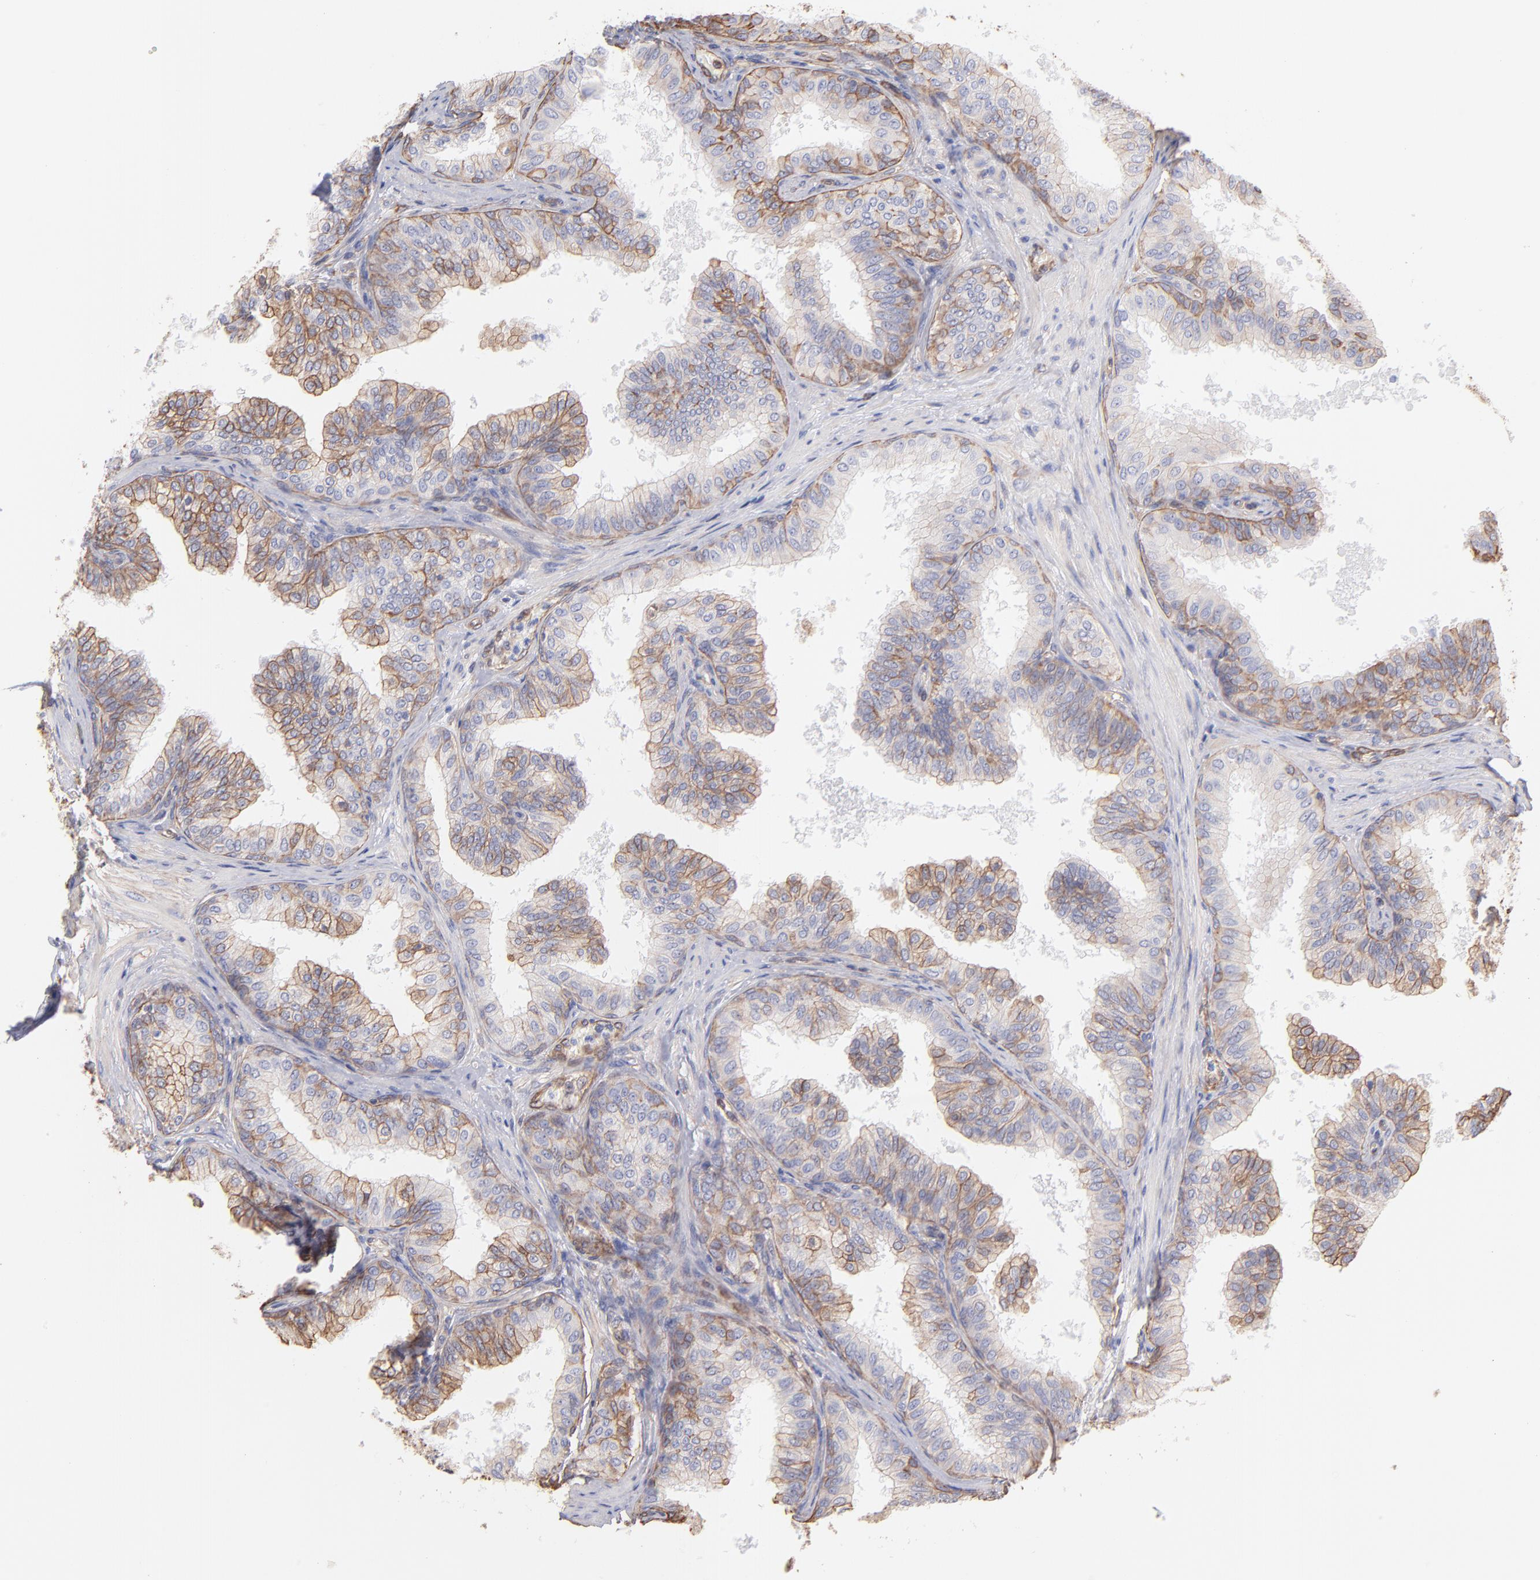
{"staining": {"intensity": "weak", "quantity": ">75%", "location": "cytoplasmic/membranous"}, "tissue": "prostate", "cell_type": "Glandular cells", "image_type": "normal", "snomed": [{"axis": "morphology", "description": "Normal tissue, NOS"}, {"axis": "topography", "description": "Prostate"}], "caption": "Protein staining of normal prostate displays weak cytoplasmic/membranous staining in approximately >75% of glandular cells.", "gene": "PLEC", "patient": {"sex": "male", "age": 60}}